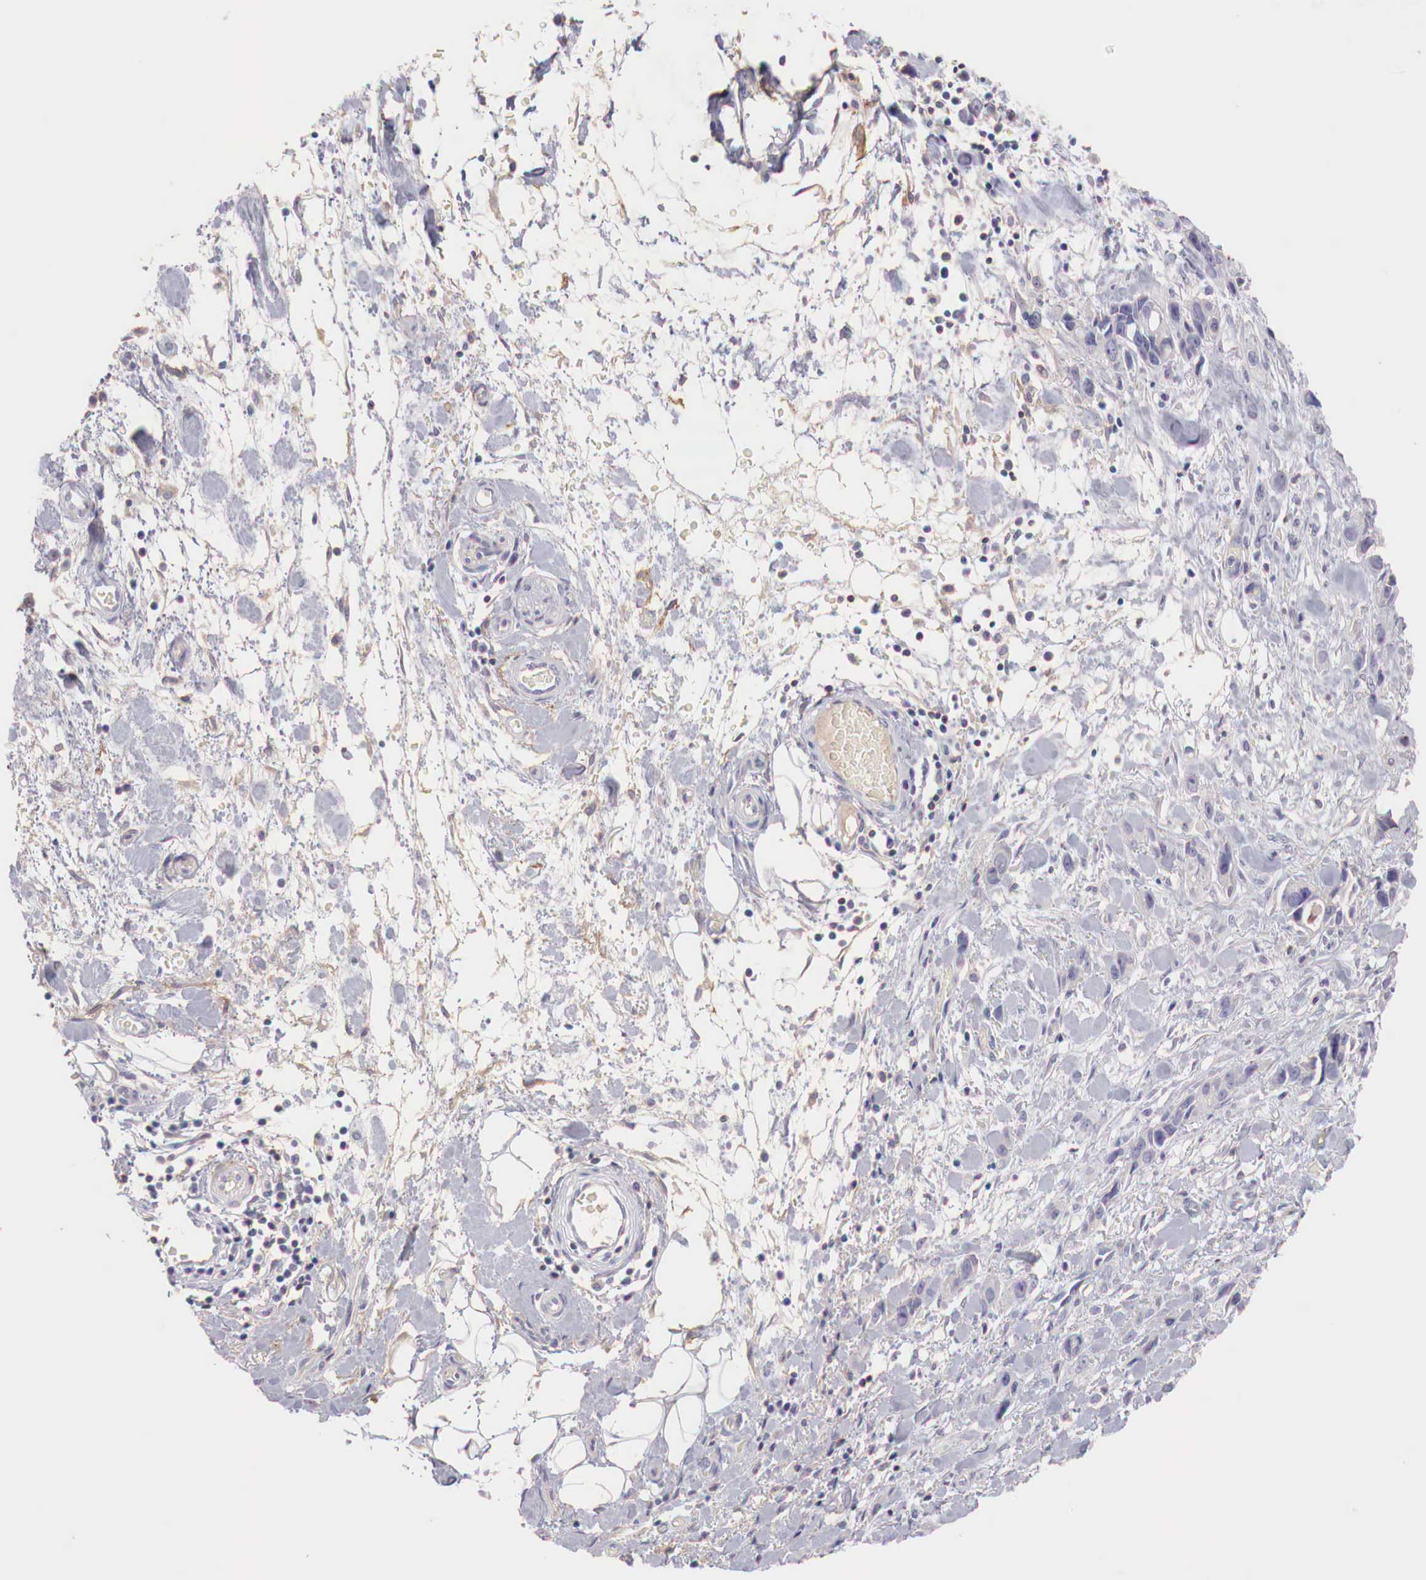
{"staining": {"intensity": "negative", "quantity": "none", "location": "none"}, "tissue": "stomach cancer", "cell_type": "Tumor cells", "image_type": "cancer", "snomed": [{"axis": "morphology", "description": "Adenocarcinoma, NOS"}, {"axis": "topography", "description": "Stomach, upper"}], "caption": "This is an immunohistochemistry (IHC) micrograph of human stomach adenocarcinoma. There is no expression in tumor cells.", "gene": "XPNPEP2", "patient": {"sex": "male", "age": 47}}